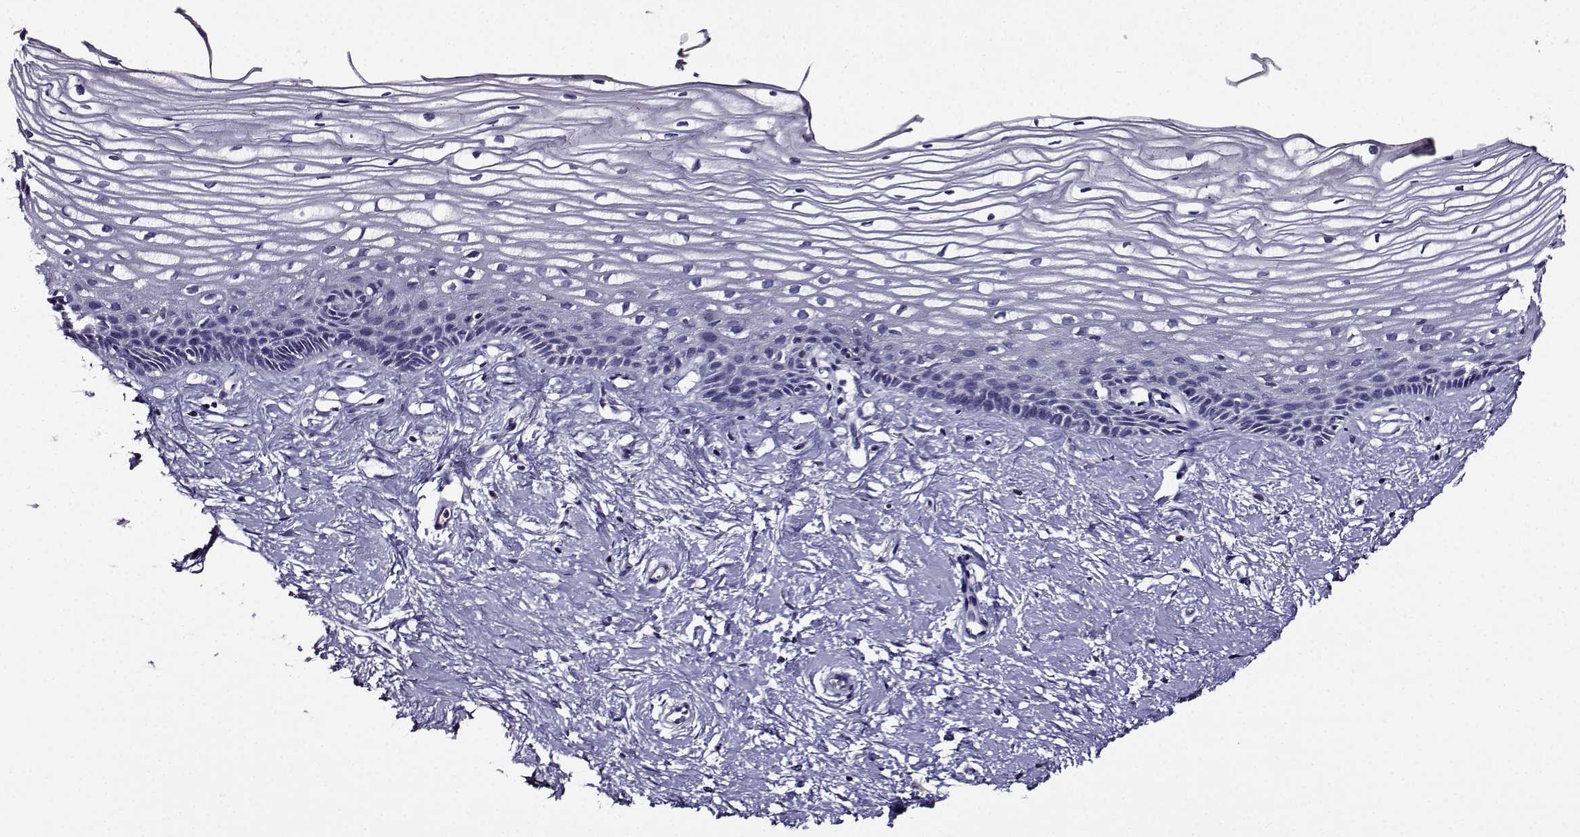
{"staining": {"intensity": "negative", "quantity": "none", "location": "none"}, "tissue": "cervix", "cell_type": "Glandular cells", "image_type": "normal", "snomed": [{"axis": "morphology", "description": "Normal tissue, NOS"}, {"axis": "topography", "description": "Cervix"}], "caption": "A high-resolution micrograph shows immunohistochemistry (IHC) staining of benign cervix, which reveals no significant positivity in glandular cells. (DAB (3,3'-diaminobenzidine) IHC visualized using brightfield microscopy, high magnification).", "gene": "TMEM266", "patient": {"sex": "female", "age": 40}}